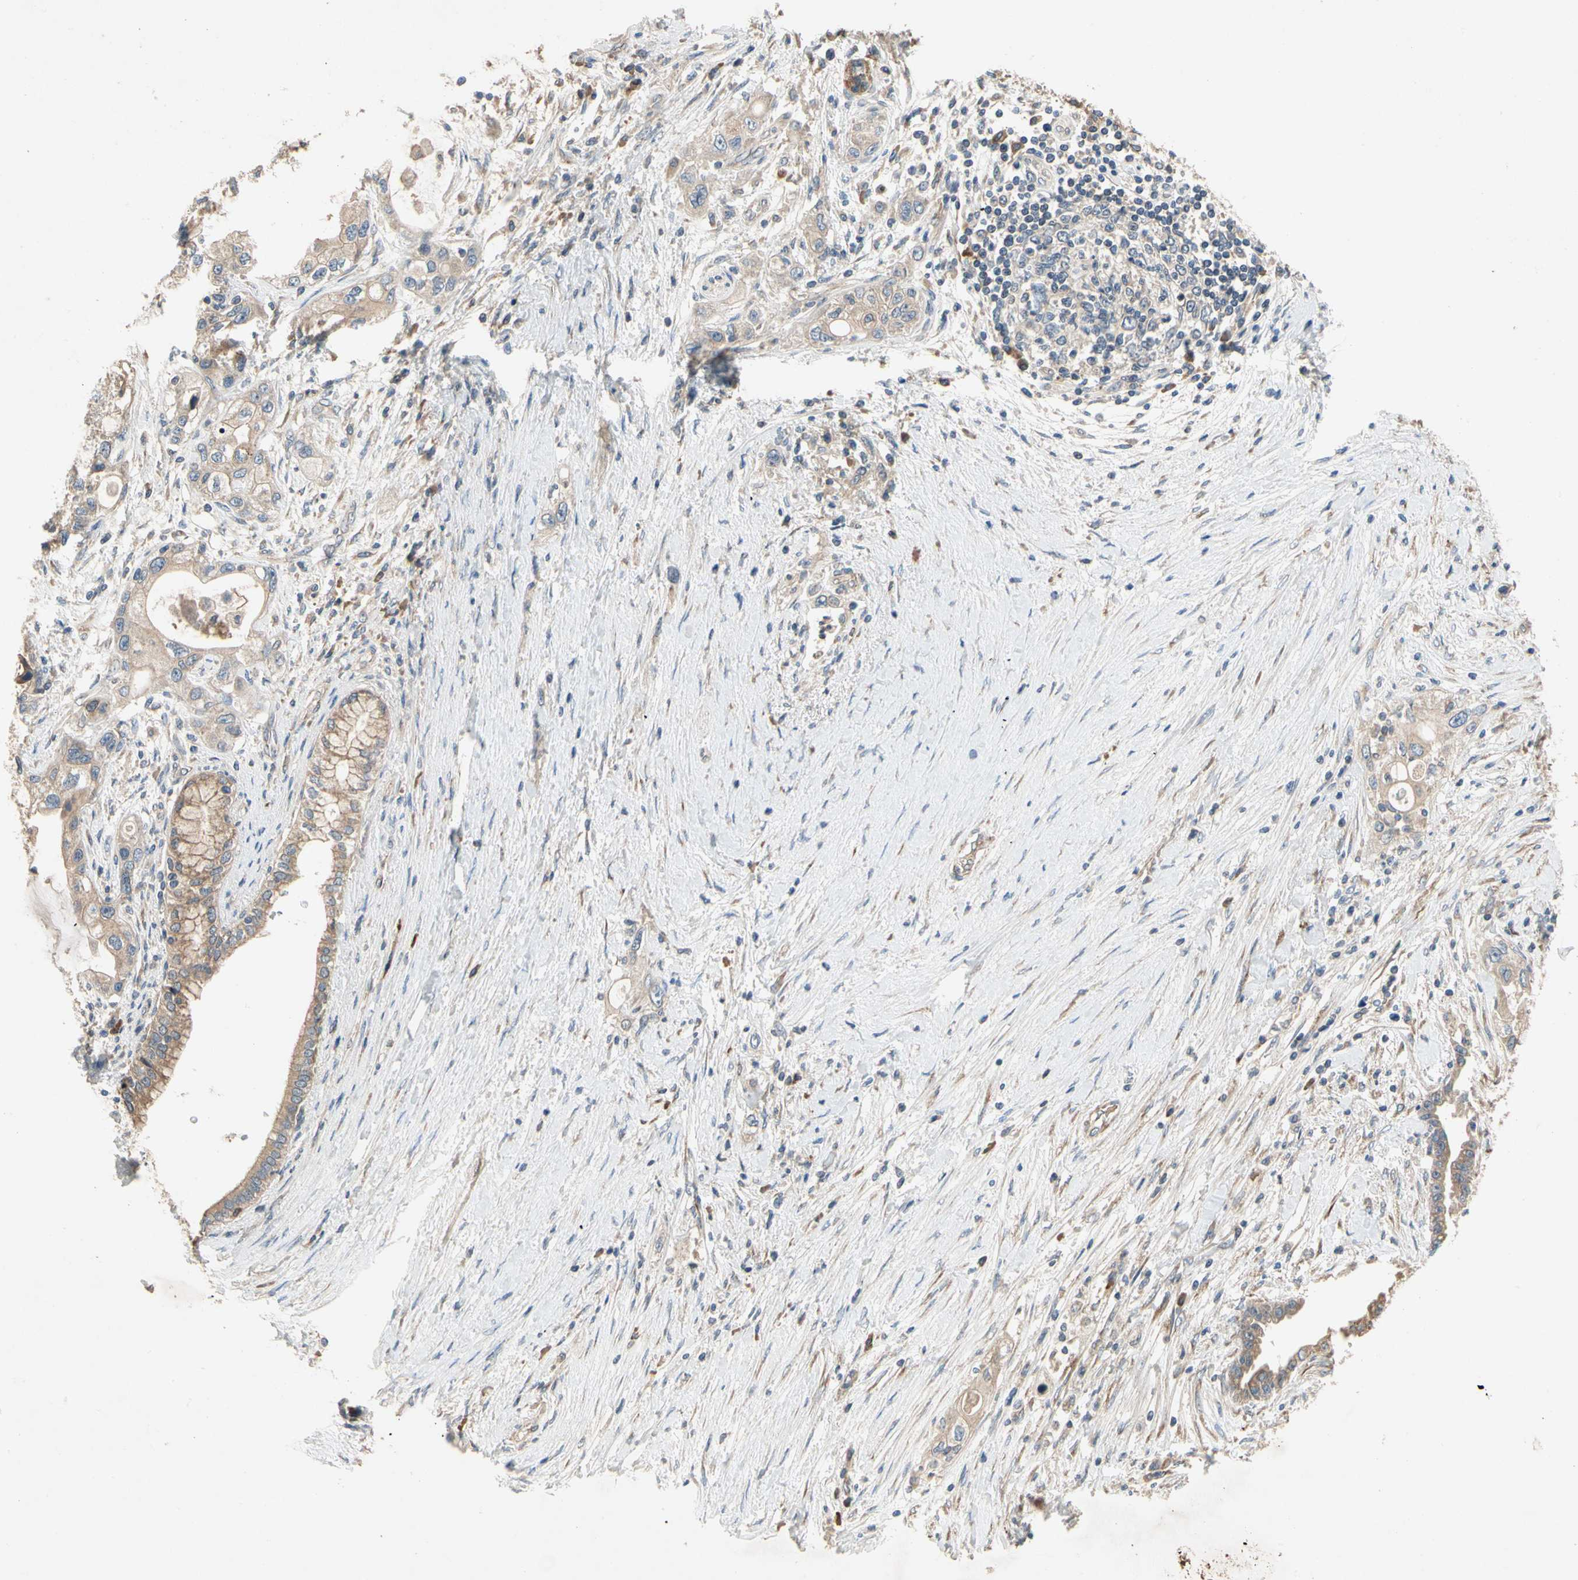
{"staining": {"intensity": "moderate", "quantity": ">75%", "location": "cytoplasmic/membranous"}, "tissue": "pancreatic cancer", "cell_type": "Tumor cells", "image_type": "cancer", "snomed": [{"axis": "morphology", "description": "Adenocarcinoma, NOS"}, {"axis": "topography", "description": "Pancreas"}], "caption": "A high-resolution histopathology image shows immunohistochemistry staining of adenocarcinoma (pancreatic), which exhibits moderate cytoplasmic/membranous expression in about >75% of tumor cells.", "gene": "XYLT1", "patient": {"sex": "female", "age": 70}}